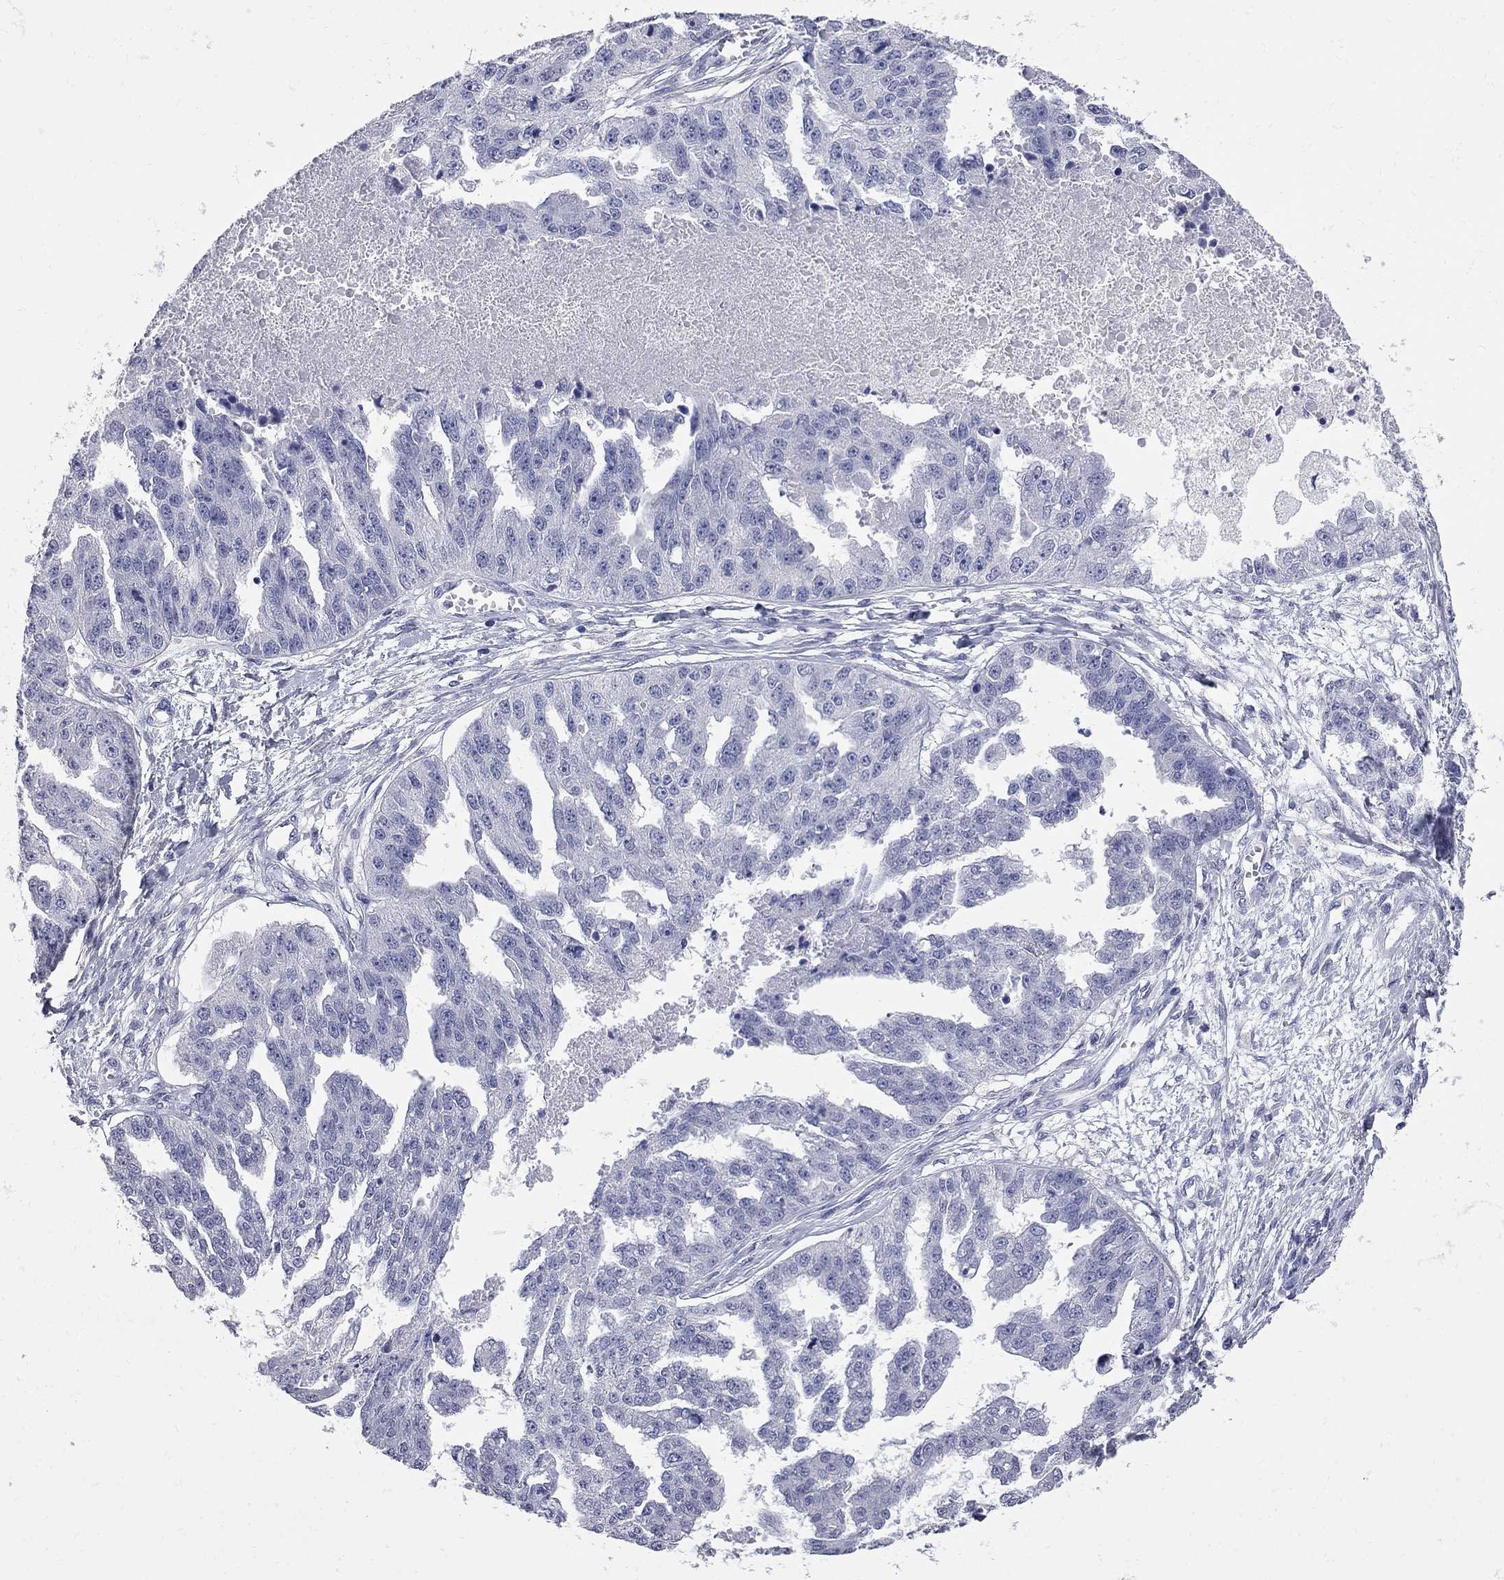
{"staining": {"intensity": "negative", "quantity": "none", "location": "none"}, "tissue": "ovarian cancer", "cell_type": "Tumor cells", "image_type": "cancer", "snomed": [{"axis": "morphology", "description": "Cystadenocarcinoma, serous, NOS"}, {"axis": "topography", "description": "Ovary"}], "caption": "The photomicrograph reveals no significant expression in tumor cells of ovarian cancer.", "gene": "FAM221B", "patient": {"sex": "female", "age": 58}}